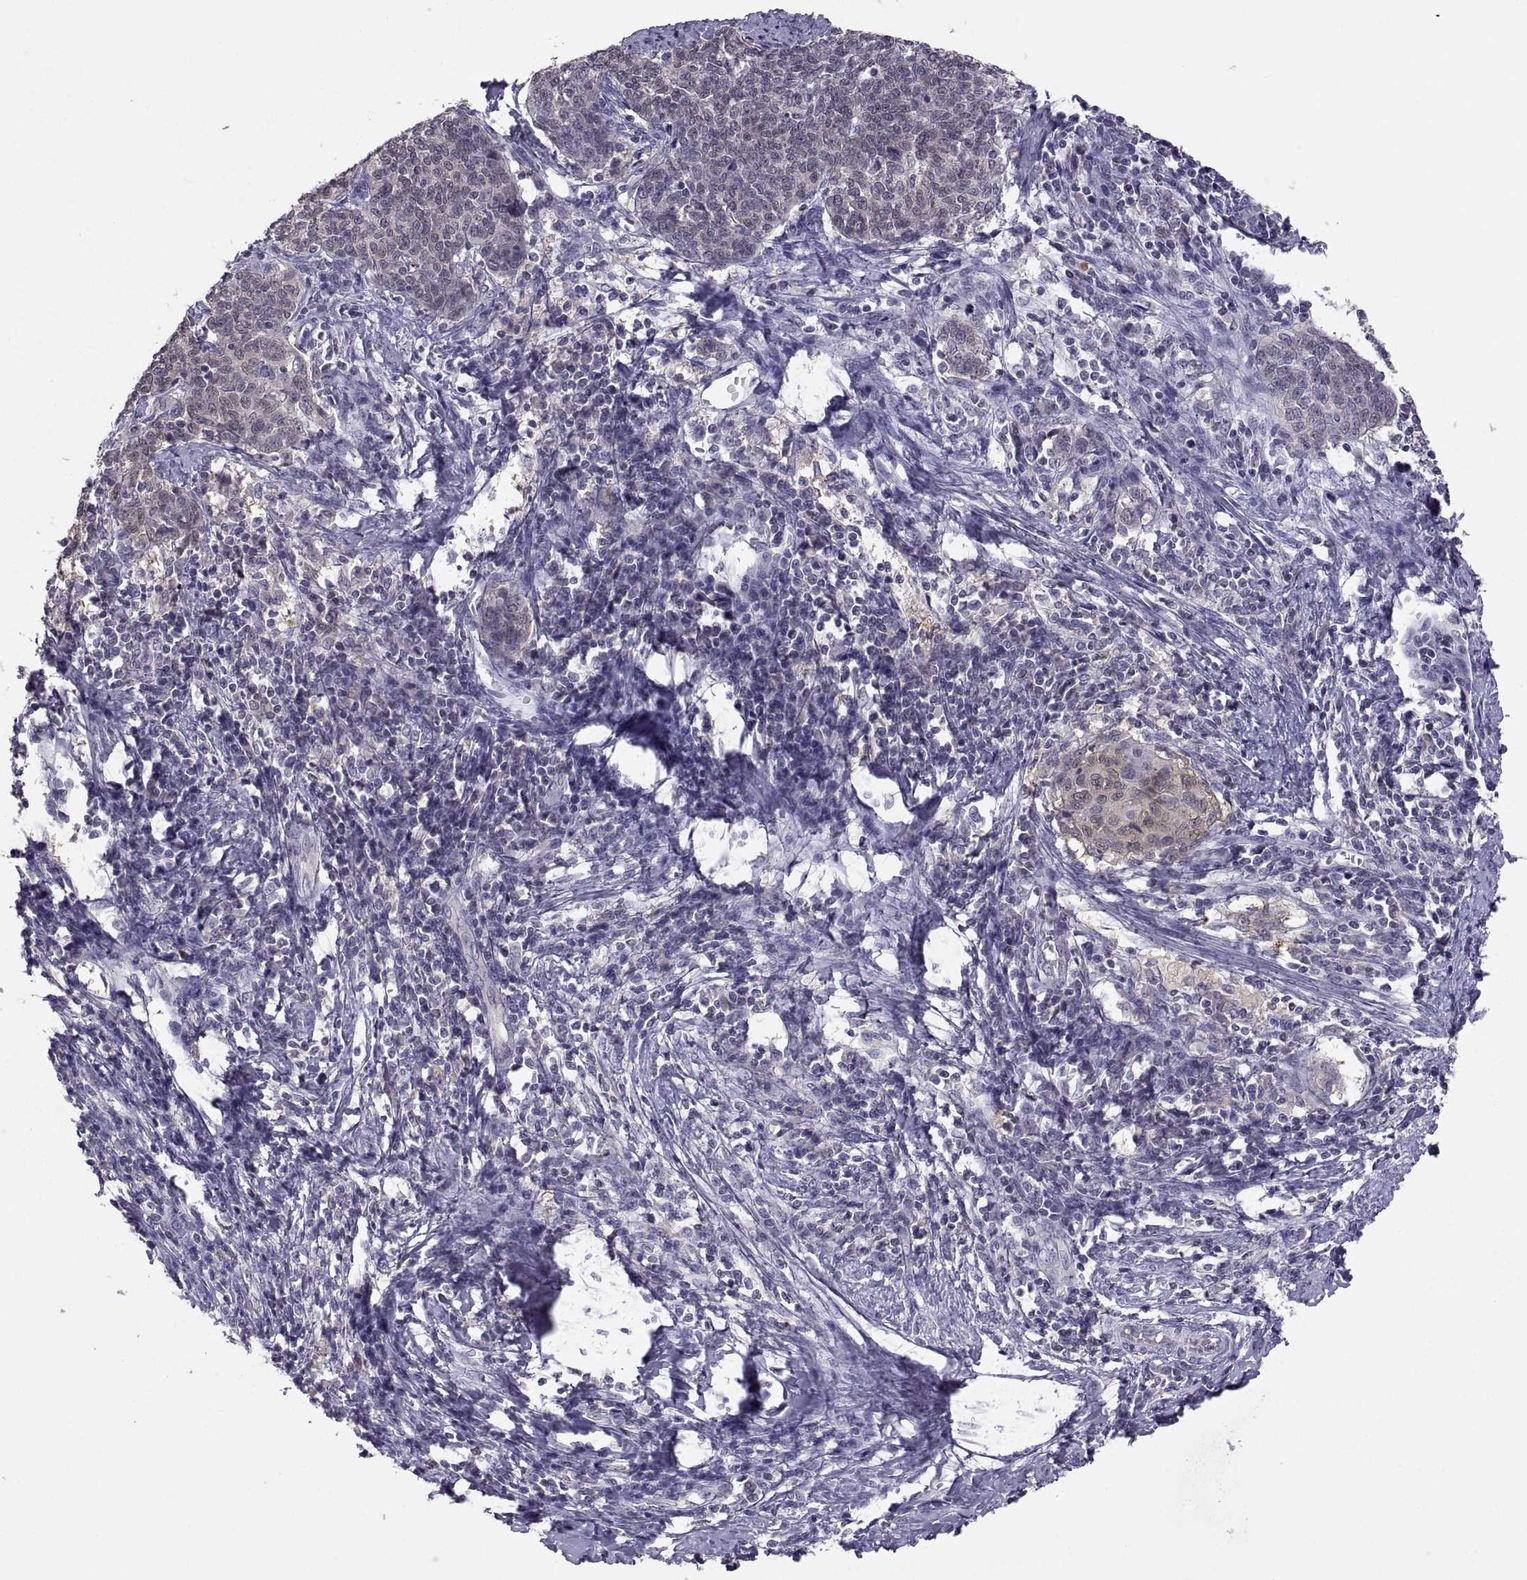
{"staining": {"intensity": "weak", "quantity": "<25%", "location": "cytoplasmic/membranous"}, "tissue": "cervical cancer", "cell_type": "Tumor cells", "image_type": "cancer", "snomed": [{"axis": "morphology", "description": "Squamous cell carcinoma, NOS"}, {"axis": "topography", "description": "Cervix"}], "caption": "High power microscopy photomicrograph of an IHC micrograph of squamous cell carcinoma (cervical), revealing no significant positivity in tumor cells. (DAB (3,3'-diaminobenzidine) immunohistochemistry (IHC), high magnification).", "gene": "FGF9", "patient": {"sex": "female", "age": 39}}